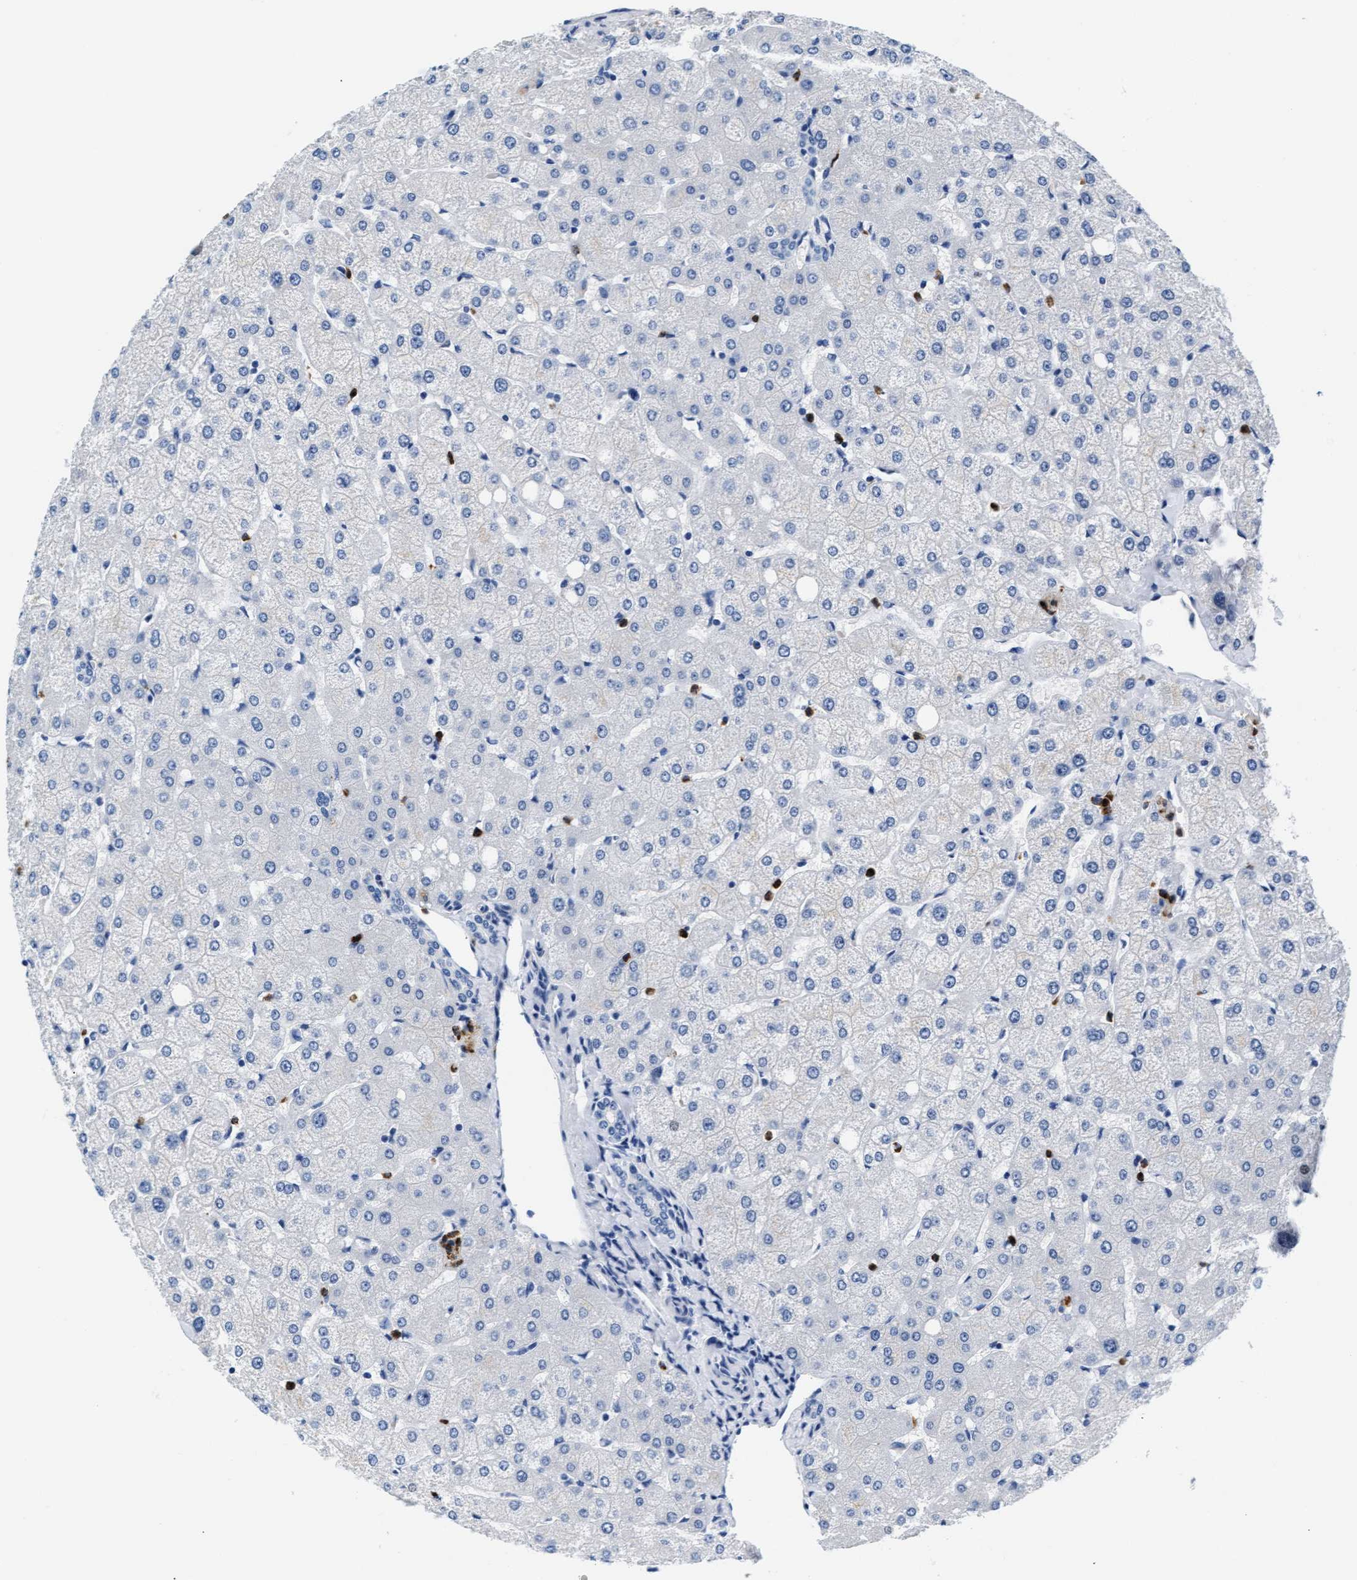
{"staining": {"intensity": "negative", "quantity": "none", "location": "none"}, "tissue": "liver", "cell_type": "Cholangiocytes", "image_type": "normal", "snomed": [{"axis": "morphology", "description": "Normal tissue, NOS"}, {"axis": "topography", "description": "Liver"}], "caption": "High magnification brightfield microscopy of benign liver stained with DAB (3,3'-diaminobenzidine) (brown) and counterstained with hematoxylin (blue): cholangiocytes show no significant positivity. (DAB immunohistochemistry with hematoxylin counter stain).", "gene": "MMP8", "patient": {"sex": "female", "age": 54}}